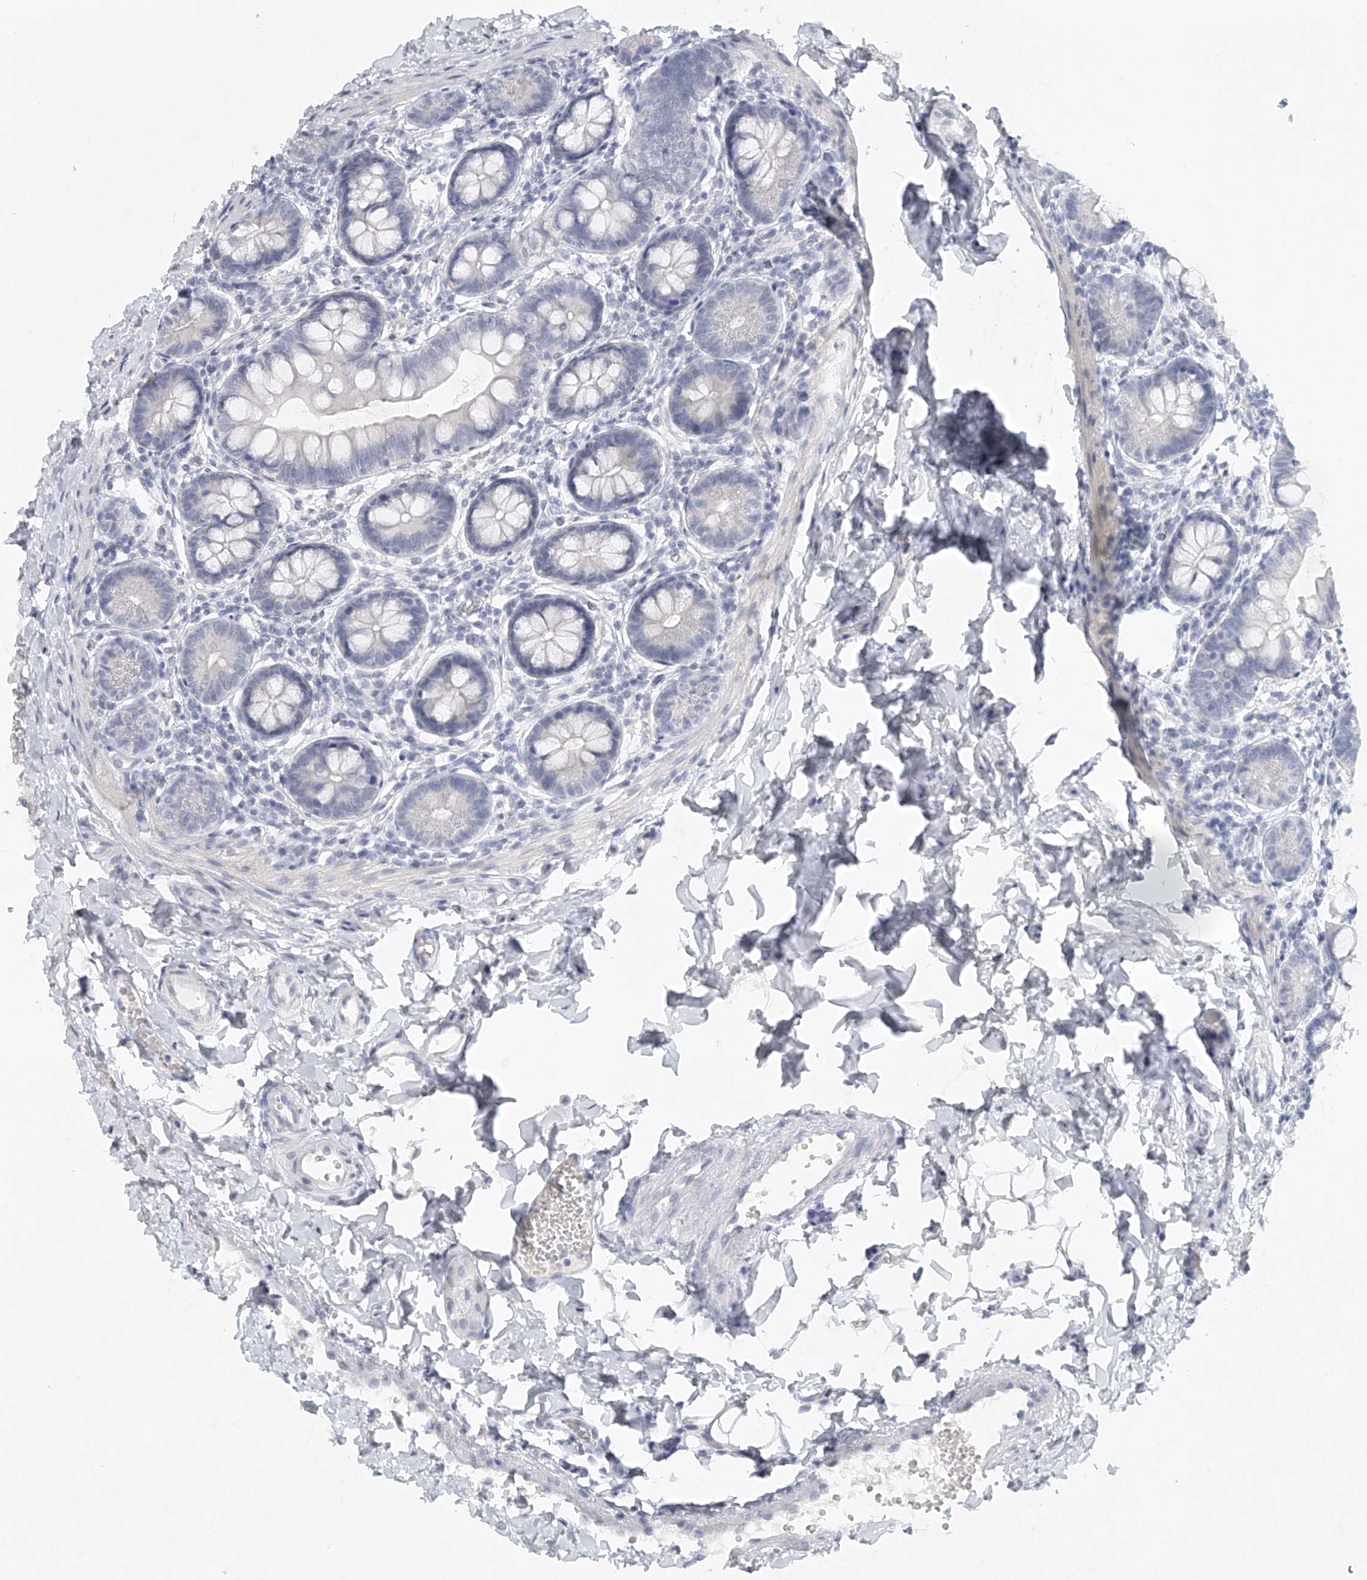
{"staining": {"intensity": "negative", "quantity": "none", "location": "none"}, "tissue": "small intestine", "cell_type": "Glandular cells", "image_type": "normal", "snomed": [{"axis": "morphology", "description": "Normal tissue, NOS"}, {"axis": "topography", "description": "Small intestine"}], "caption": "Immunohistochemistry of unremarkable small intestine displays no expression in glandular cells.", "gene": "FAT2", "patient": {"sex": "male", "age": 7}}